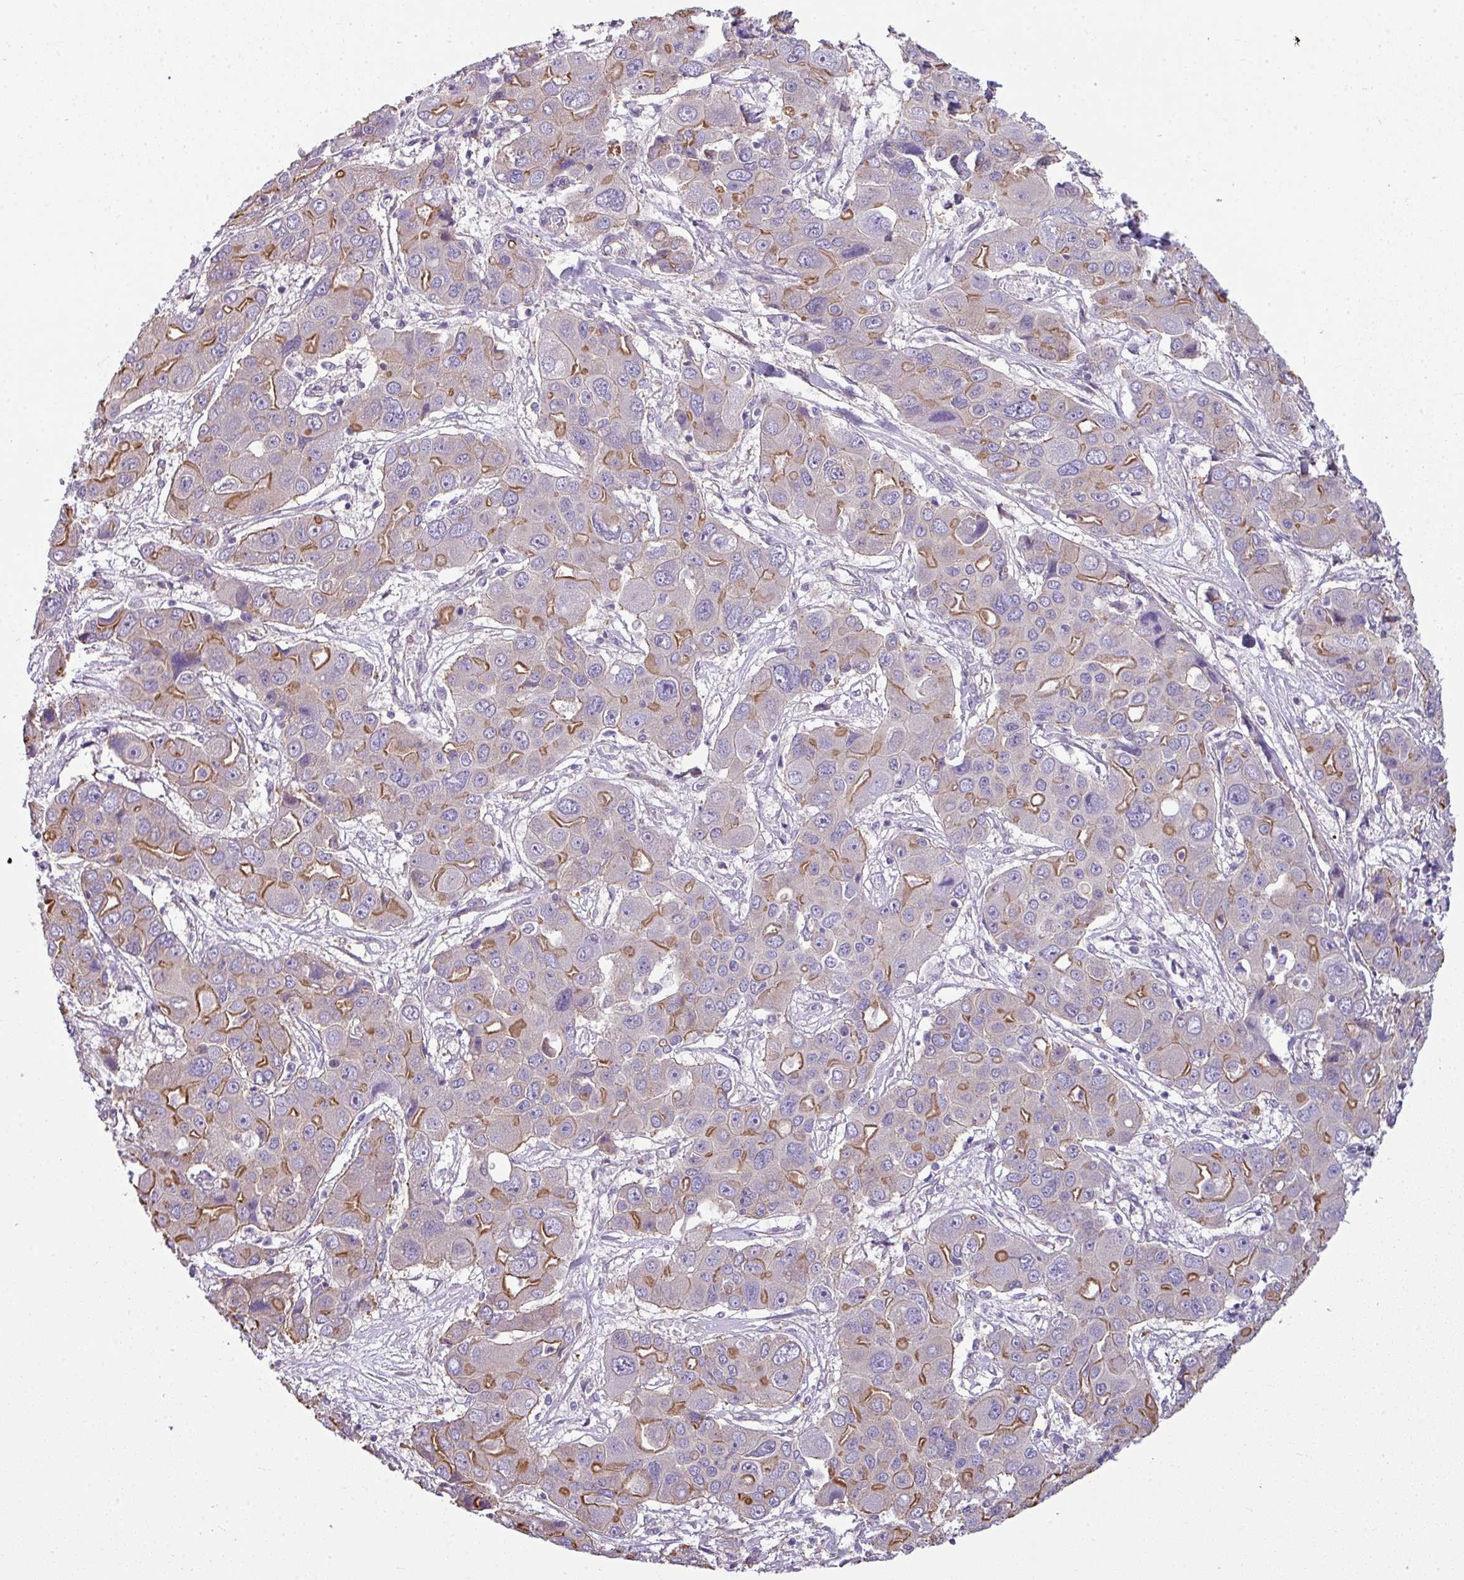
{"staining": {"intensity": "moderate", "quantity": "25%-75%", "location": "cytoplasmic/membranous"}, "tissue": "liver cancer", "cell_type": "Tumor cells", "image_type": "cancer", "snomed": [{"axis": "morphology", "description": "Cholangiocarcinoma"}, {"axis": "topography", "description": "Liver"}], "caption": "Tumor cells demonstrate medium levels of moderate cytoplasmic/membranous expression in approximately 25%-75% of cells in liver cancer.", "gene": "PALS2", "patient": {"sex": "male", "age": 67}}